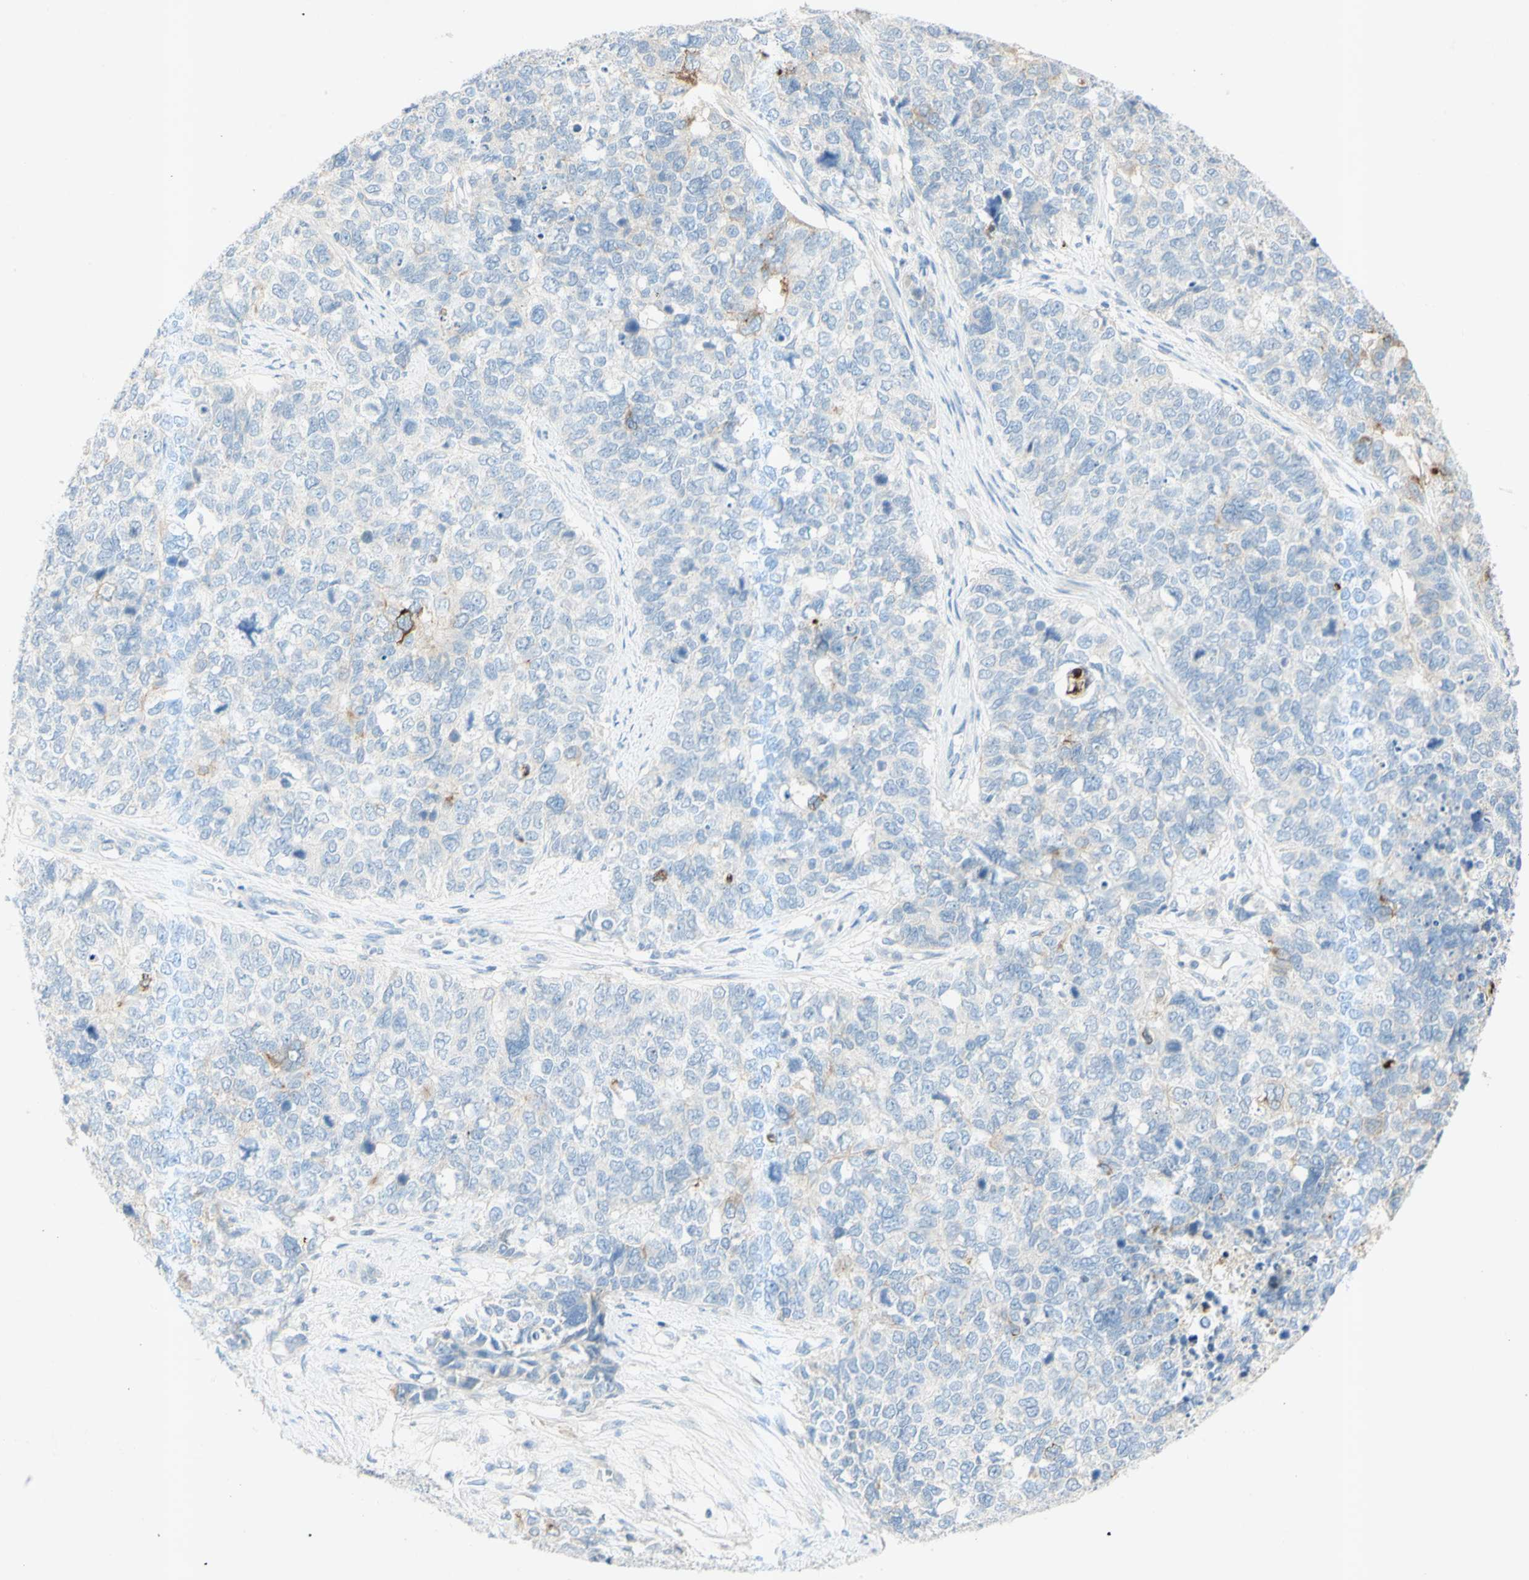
{"staining": {"intensity": "weak", "quantity": "<25%", "location": "cytoplasmic/membranous"}, "tissue": "cervical cancer", "cell_type": "Tumor cells", "image_type": "cancer", "snomed": [{"axis": "morphology", "description": "Squamous cell carcinoma, NOS"}, {"axis": "topography", "description": "Cervix"}], "caption": "Immunohistochemical staining of cervical squamous cell carcinoma shows no significant expression in tumor cells.", "gene": "GDF15", "patient": {"sex": "female", "age": 63}}